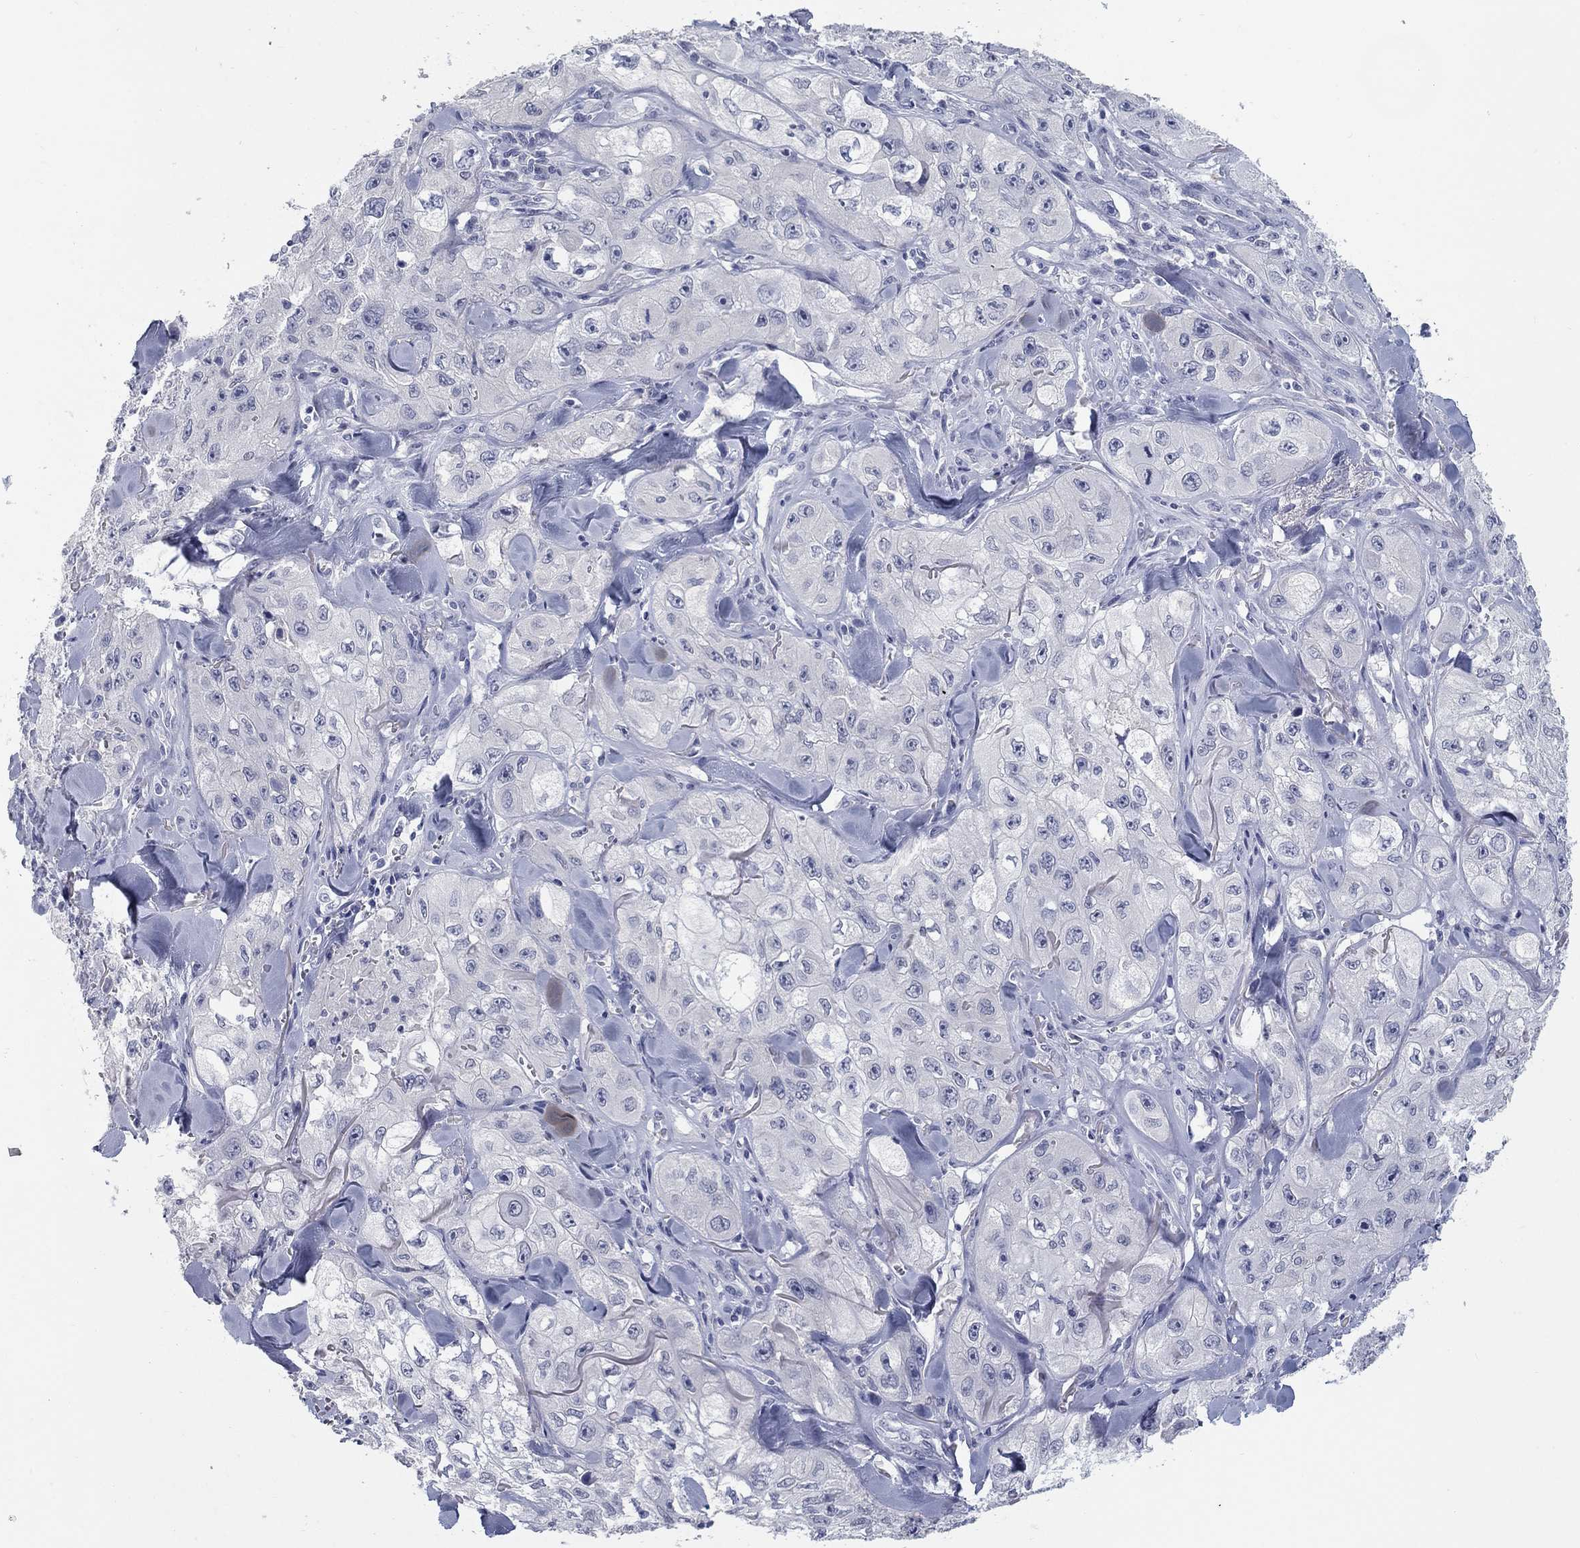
{"staining": {"intensity": "negative", "quantity": "none", "location": "none"}, "tissue": "skin cancer", "cell_type": "Tumor cells", "image_type": "cancer", "snomed": [{"axis": "morphology", "description": "Squamous cell carcinoma, NOS"}, {"axis": "topography", "description": "Skin"}, {"axis": "topography", "description": "Subcutis"}], "caption": "Human skin cancer (squamous cell carcinoma) stained for a protein using immunohistochemistry (IHC) exhibits no staining in tumor cells.", "gene": "ELAVL4", "patient": {"sex": "male", "age": 73}}